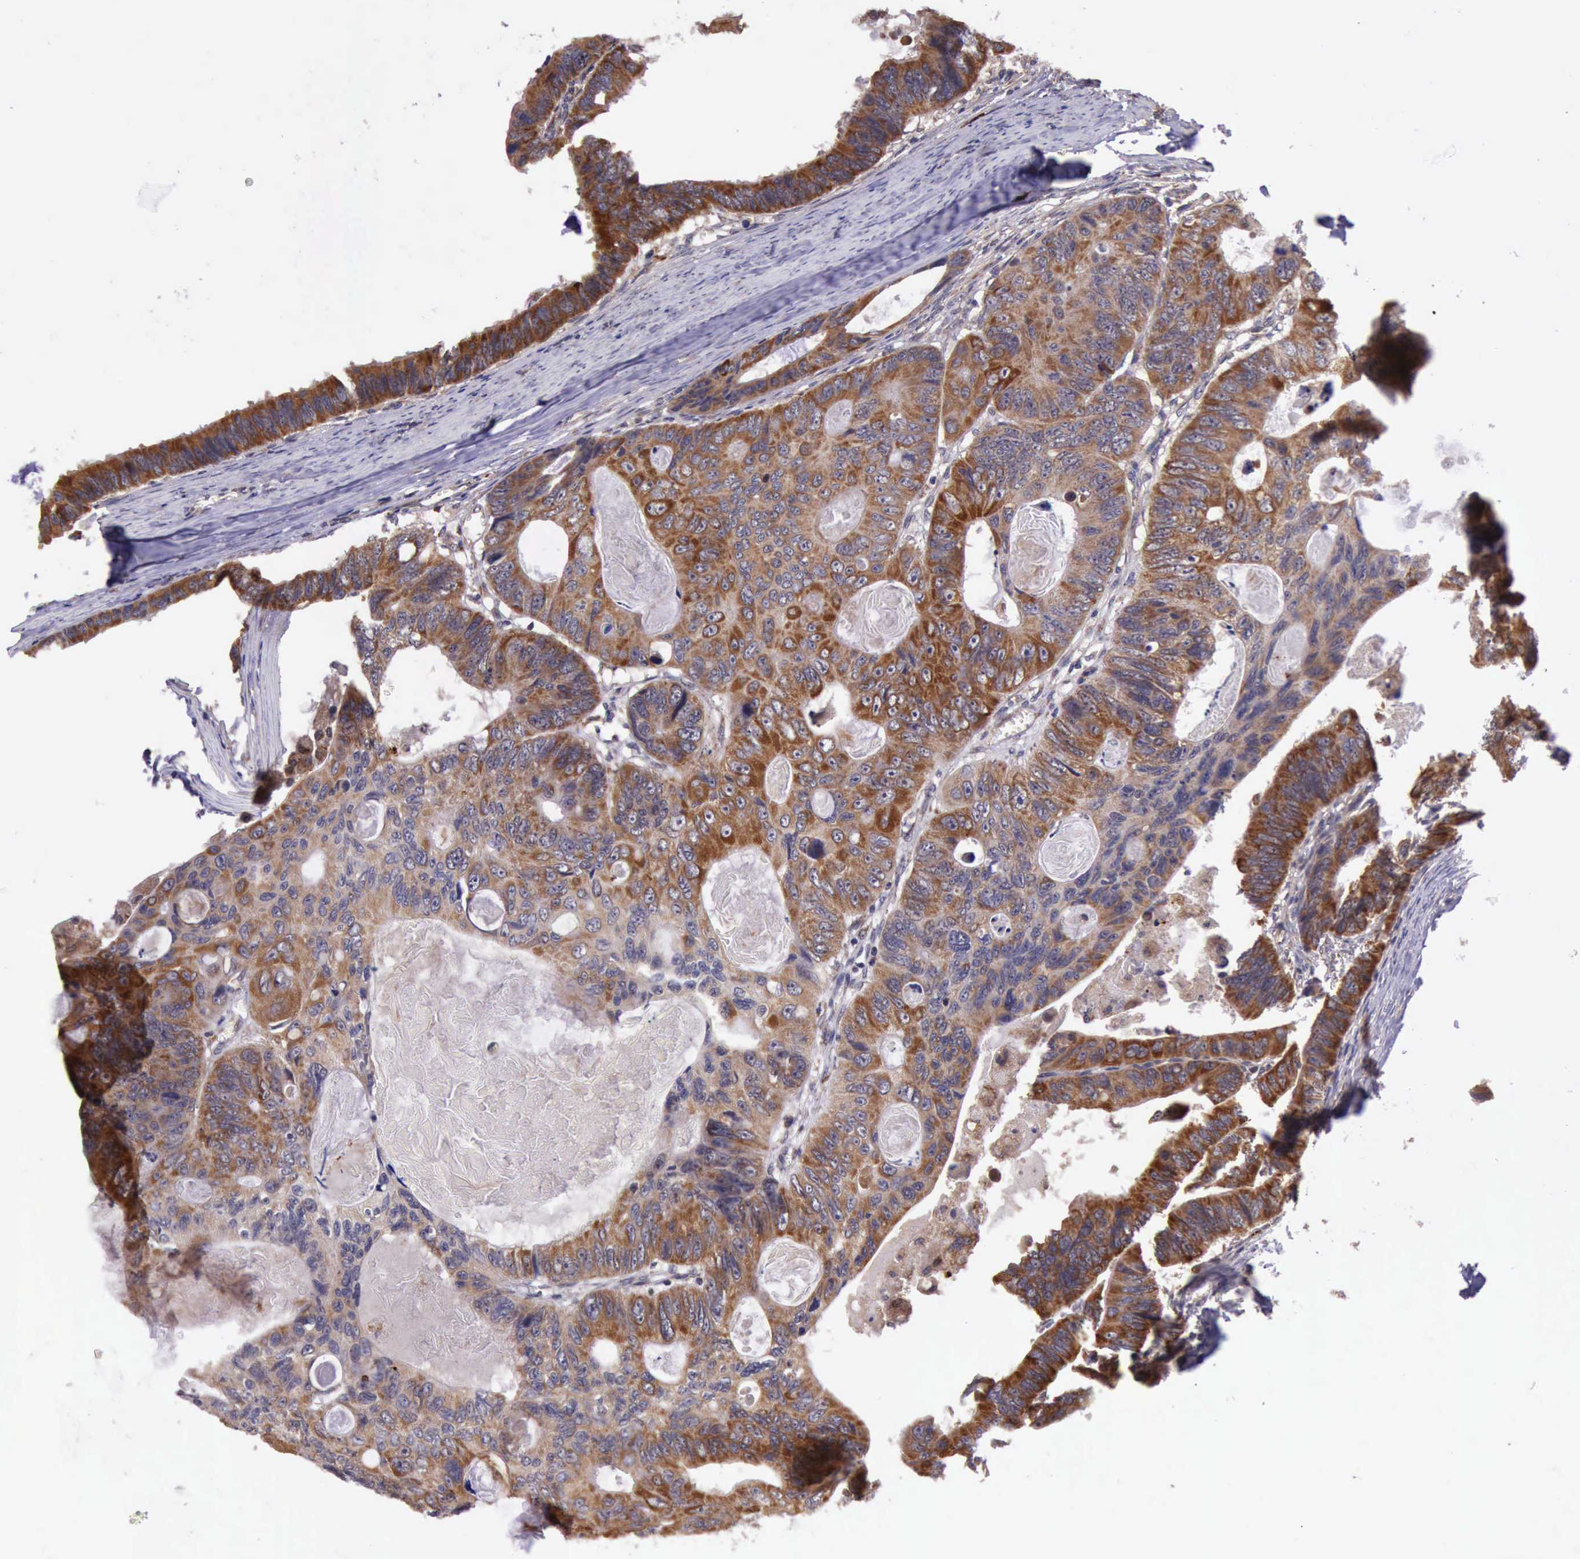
{"staining": {"intensity": "moderate", "quantity": ">75%", "location": "cytoplasmic/membranous"}, "tissue": "colorectal cancer", "cell_type": "Tumor cells", "image_type": "cancer", "snomed": [{"axis": "morphology", "description": "Adenocarcinoma, NOS"}, {"axis": "topography", "description": "Colon"}], "caption": "Adenocarcinoma (colorectal) was stained to show a protein in brown. There is medium levels of moderate cytoplasmic/membranous positivity in about >75% of tumor cells.", "gene": "ARMCX3", "patient": {"sex": "female", "age": 55}}